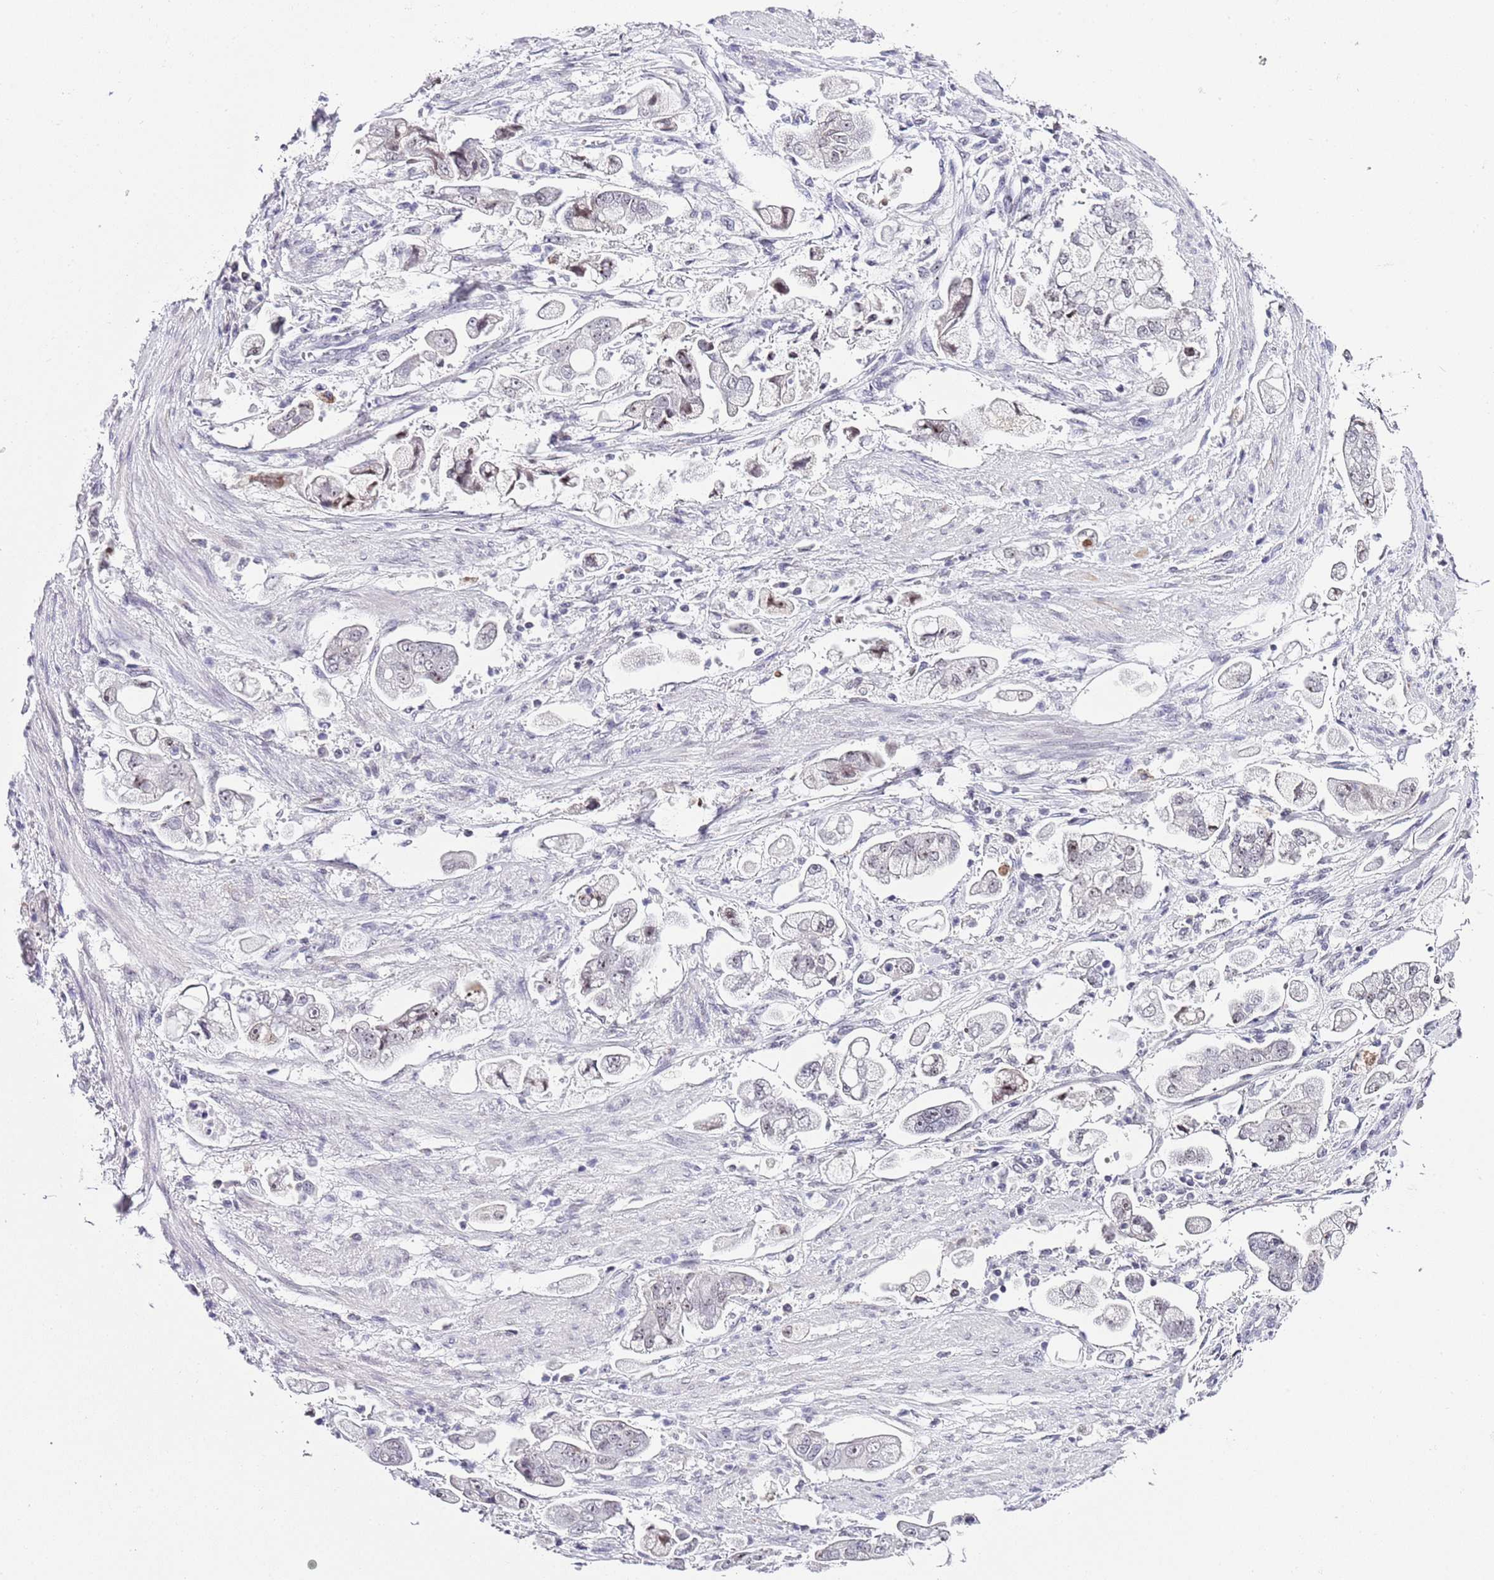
{"staining": {"intensity": "weak", "quantity": "<25%", "location": "nuclear"}, "tissue": "stomach cancer", "cell_type": "Tumor cells", "image_type": "cancer", "snomed": [{"axis": "morphology", "description": "Adenocarcinoma, NOS"}, {"axis": "topography", "description": "Stomach"}], "caption": "Stomach cancer was stained to show a protein in brown. There is no significant expression in tumor cells. Nuclei are stained in blue.", "gene": "NOP56", "patient": {"sex": "male", "age": 62}}